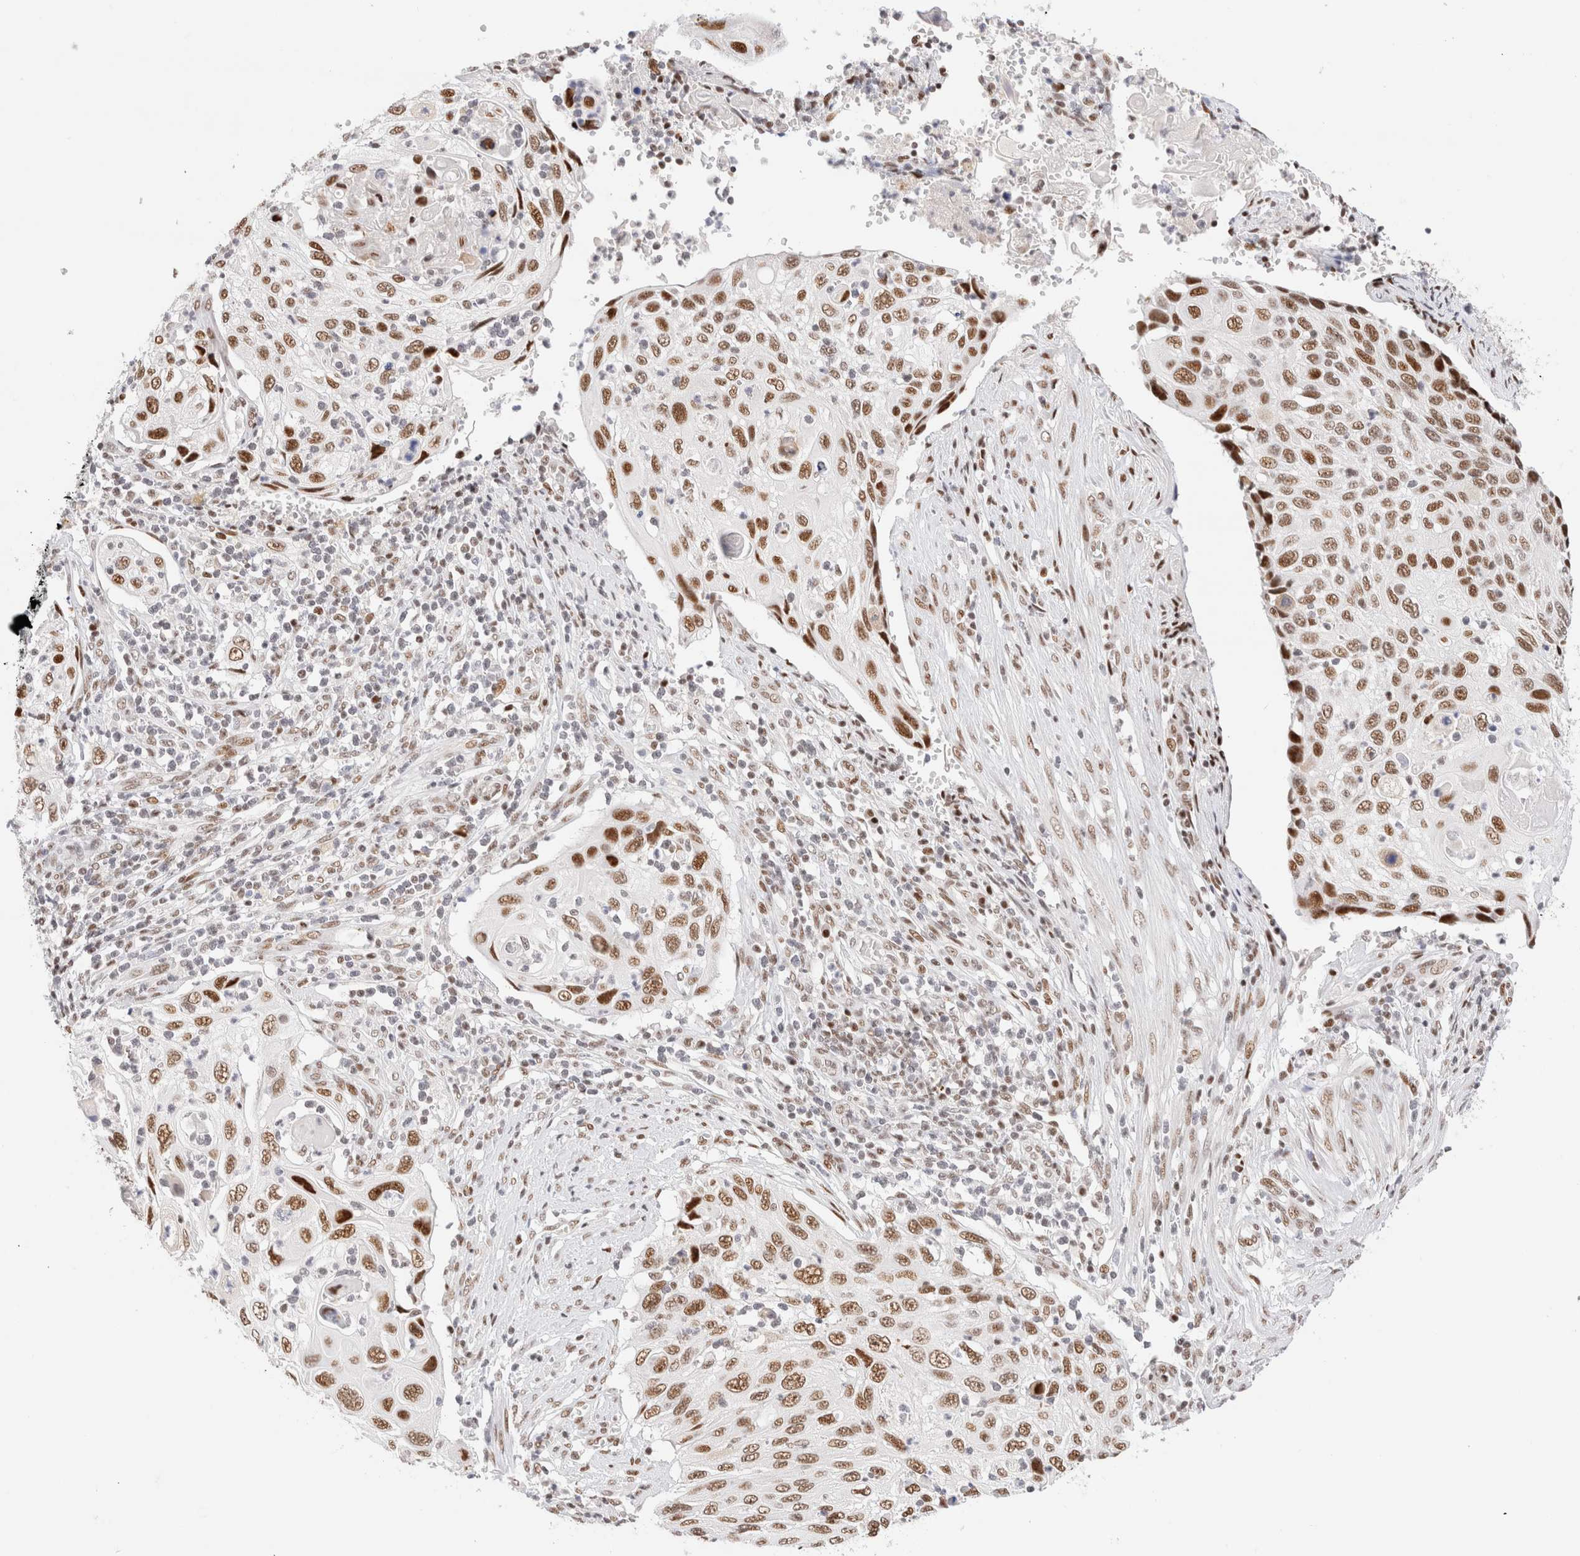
{"staining": {"intensity": "moderate", "quantity": ">75%", "location": "nuclear"}, "tissue": "cervical cancer", "cell_type": "Tumor cells", "image_type": "cancer", "snomed": [{"axis": "morphology", "description": "Squamous cell carcinoma, NOS"}, {"axis": "topography", "description": "Cervix"}], "caption": "Protein expression analysis of human cervical cancer reveals moderate nuclear positivity in approximately >75% of tumor cells.", "gene": "ZNF282", "patient": {"sex": "female", "age": 70}}